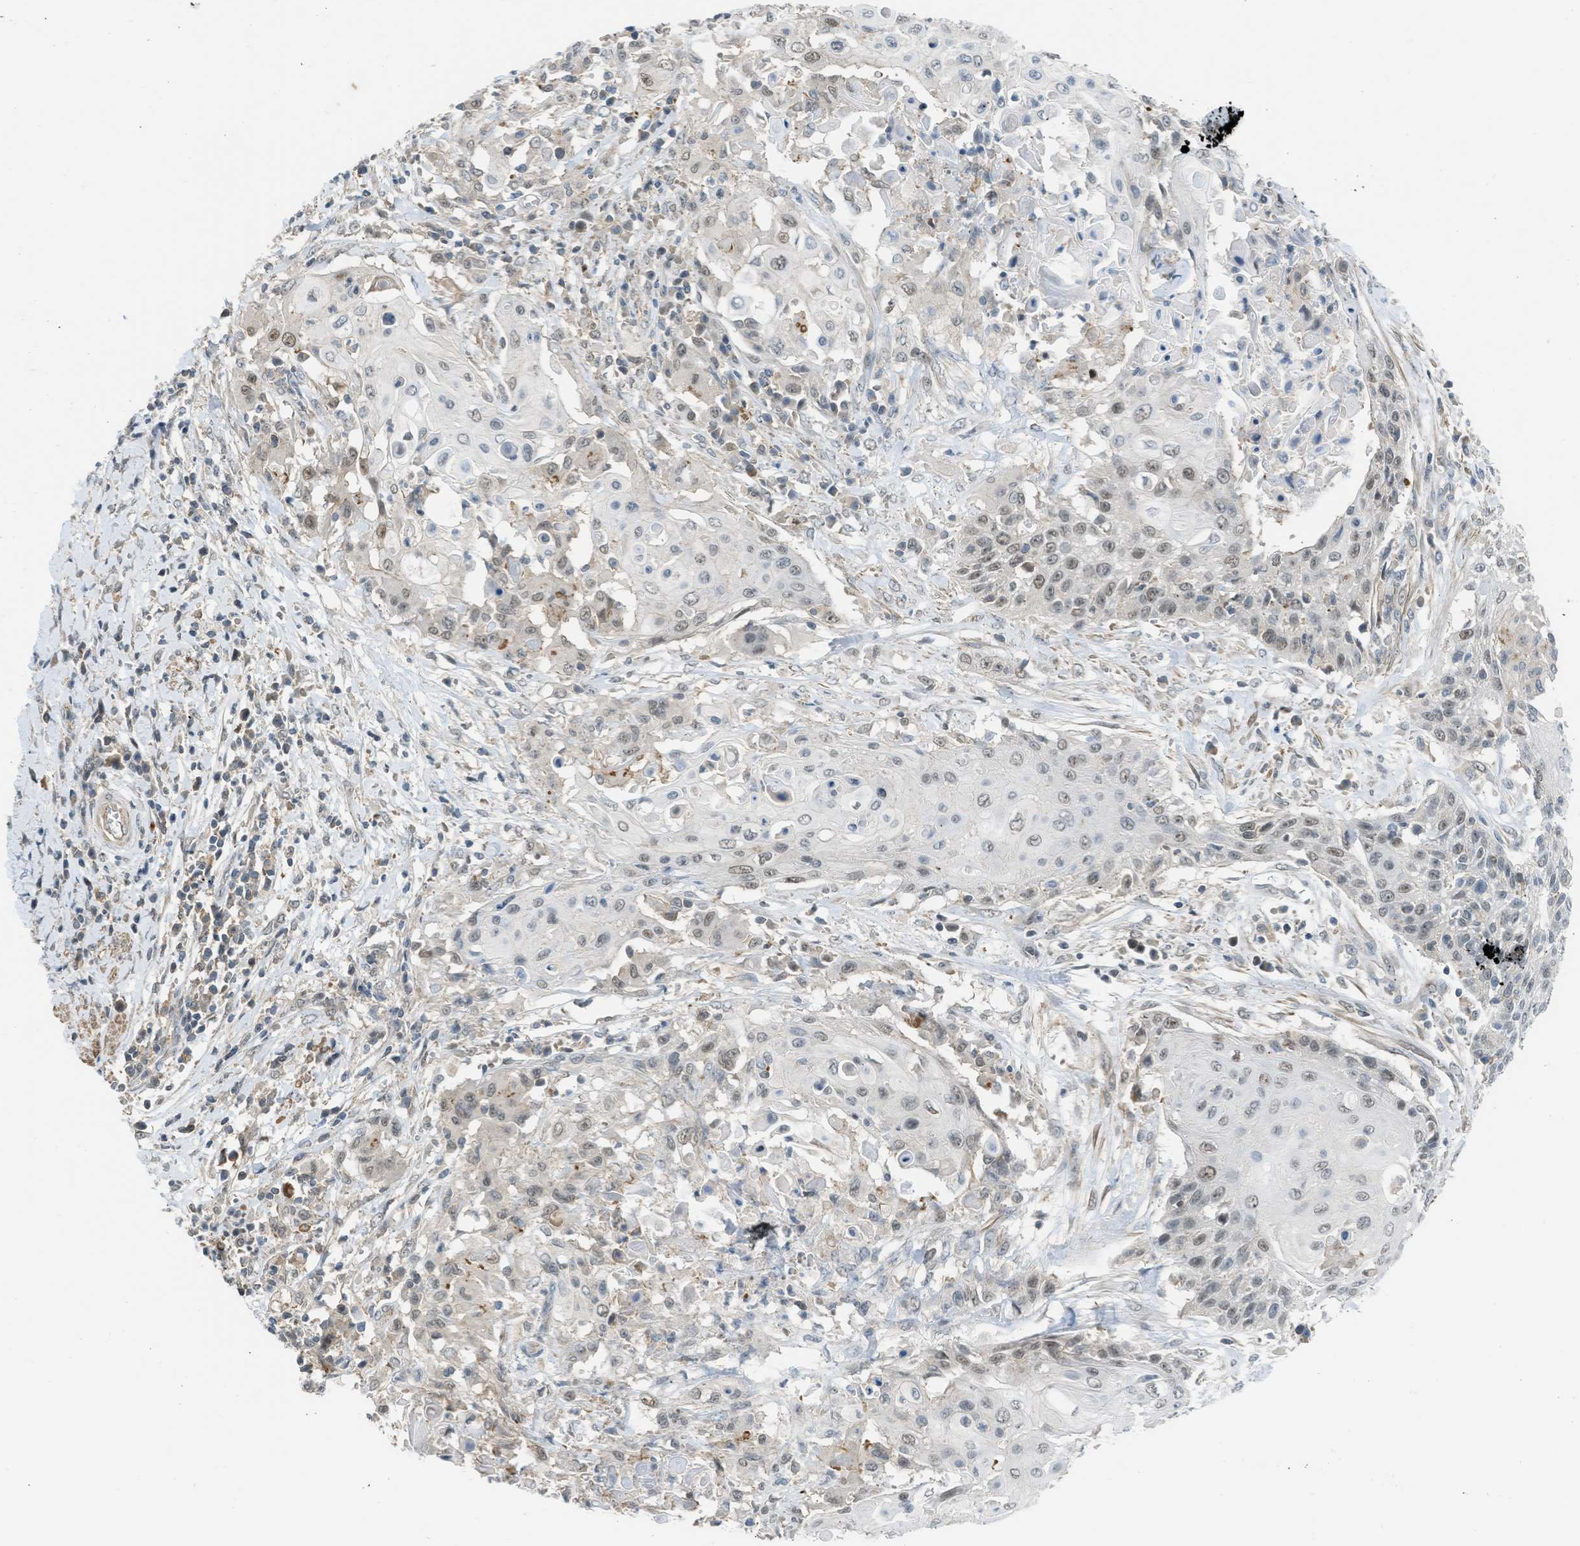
{"staining": {"intensity": "weak", "quantity": "<25%", "location": "nuclear"}, "tissue": "cervical cancer", "cell_type": "Tumor cells", "image_type": "cancer", "snomed": [{"axis": "morphology", "description": "Squamous cell carcinoma, NOS"}, {"axis": "topography", "description": "Cervix"}], "caption": "An immunohistochemistry micrograph of cervical cancer (squamous cell carcinoma) is shown. There is no staining in tumor cells of cervical cancer (squamous cell carcinoma).", "gene": "TTBK2", "patient": {"sex": "female", "age": 39}}